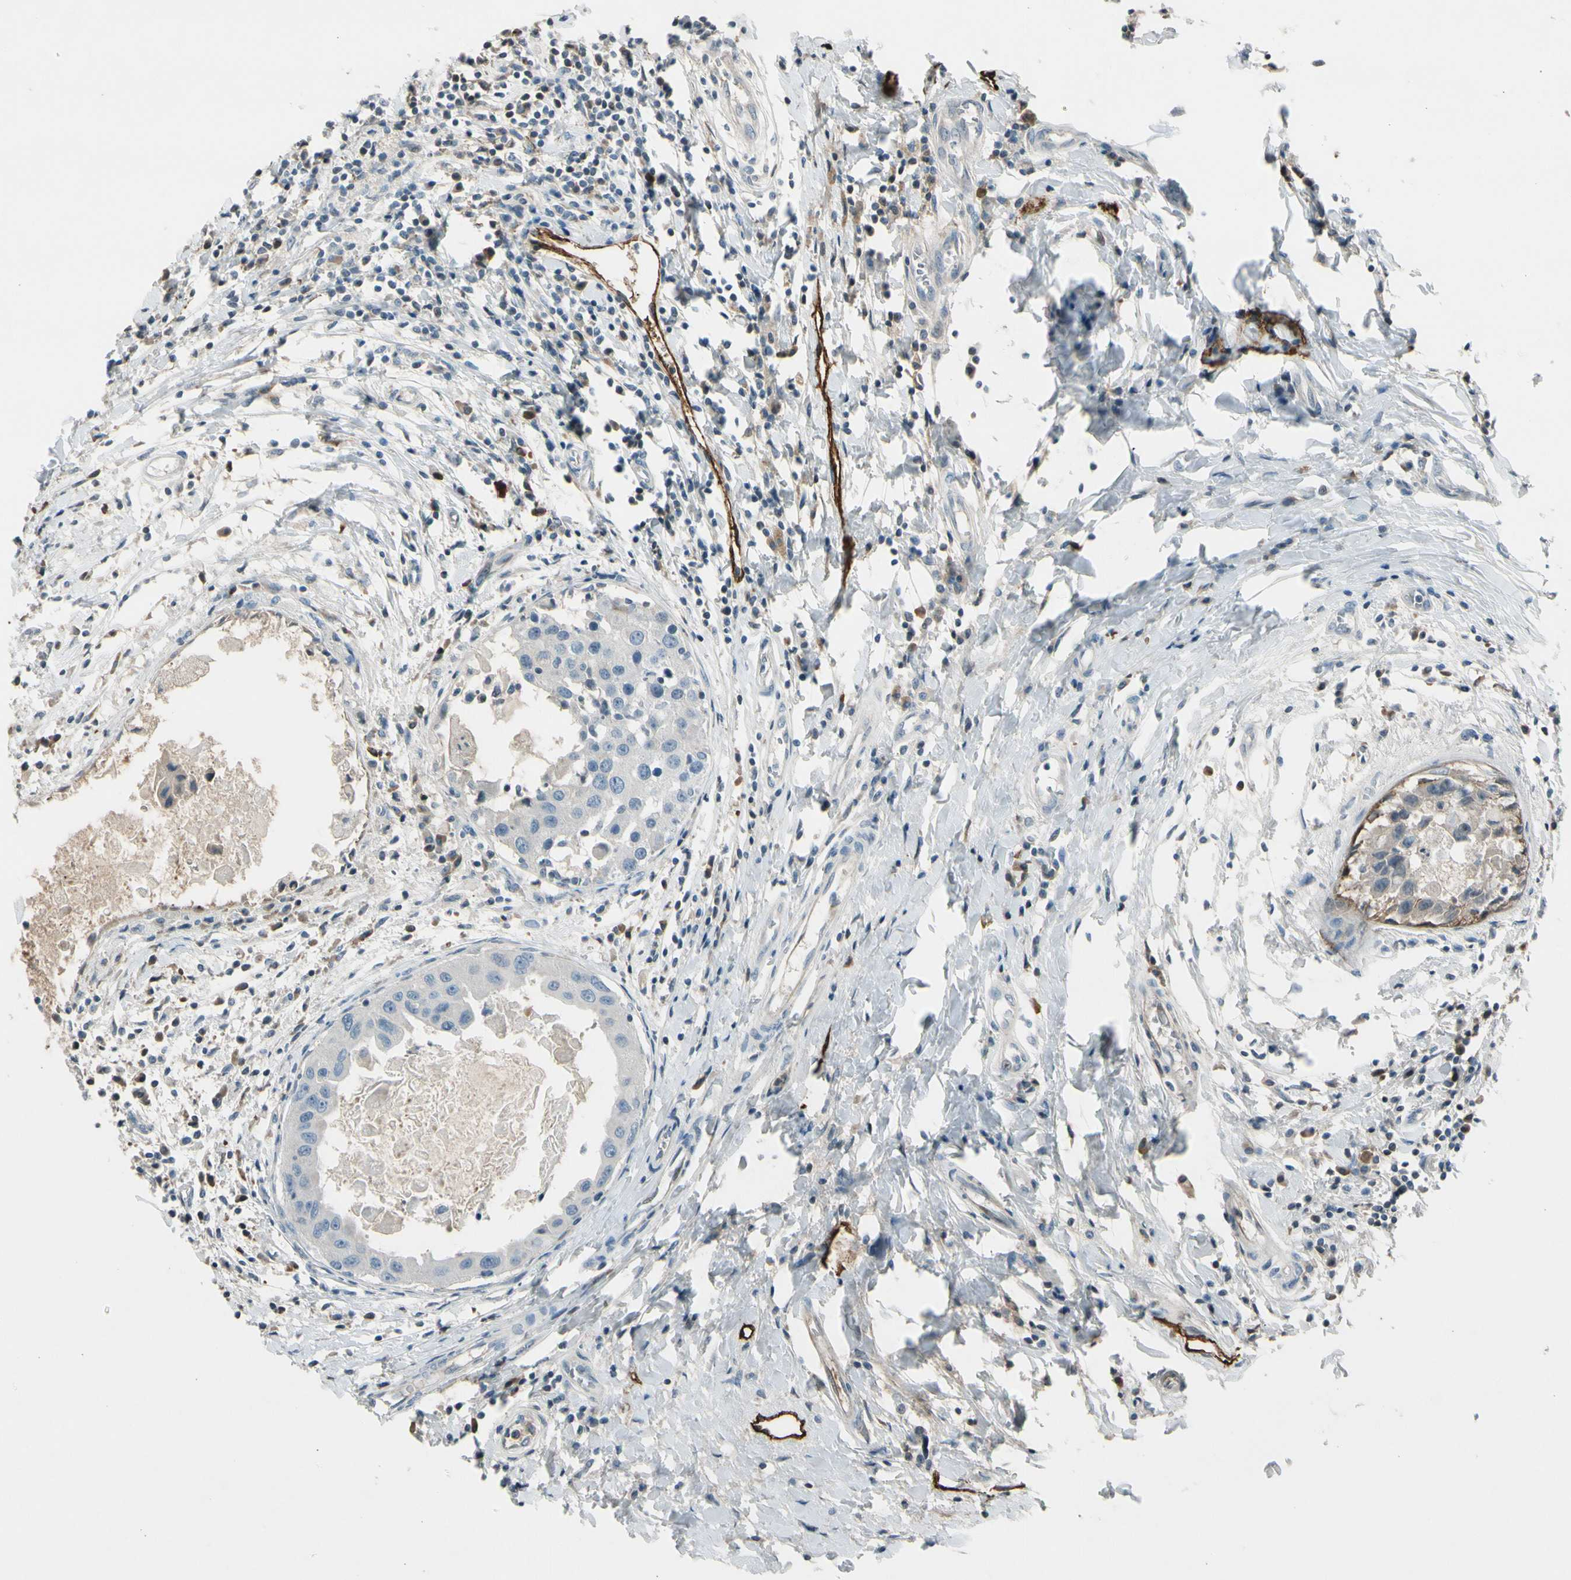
{"staining": {"intensity": "negative", "quantity": "none", "location": "none"}, "tissue": "breast cancer", "cell_type": "Tumor cells", "image_type": "cancer", "snomed": [{"axis": "morphology", "description": "Duct carcinoma"}, {"axis": "topography", "description": "Breast"}], "caption": "Image shows no protein staining in tumor cells of breast cancer (intraductal carcinoma) tissue.", "gene": "PDPN", "patient": {"sex": "female", "age": 27}}